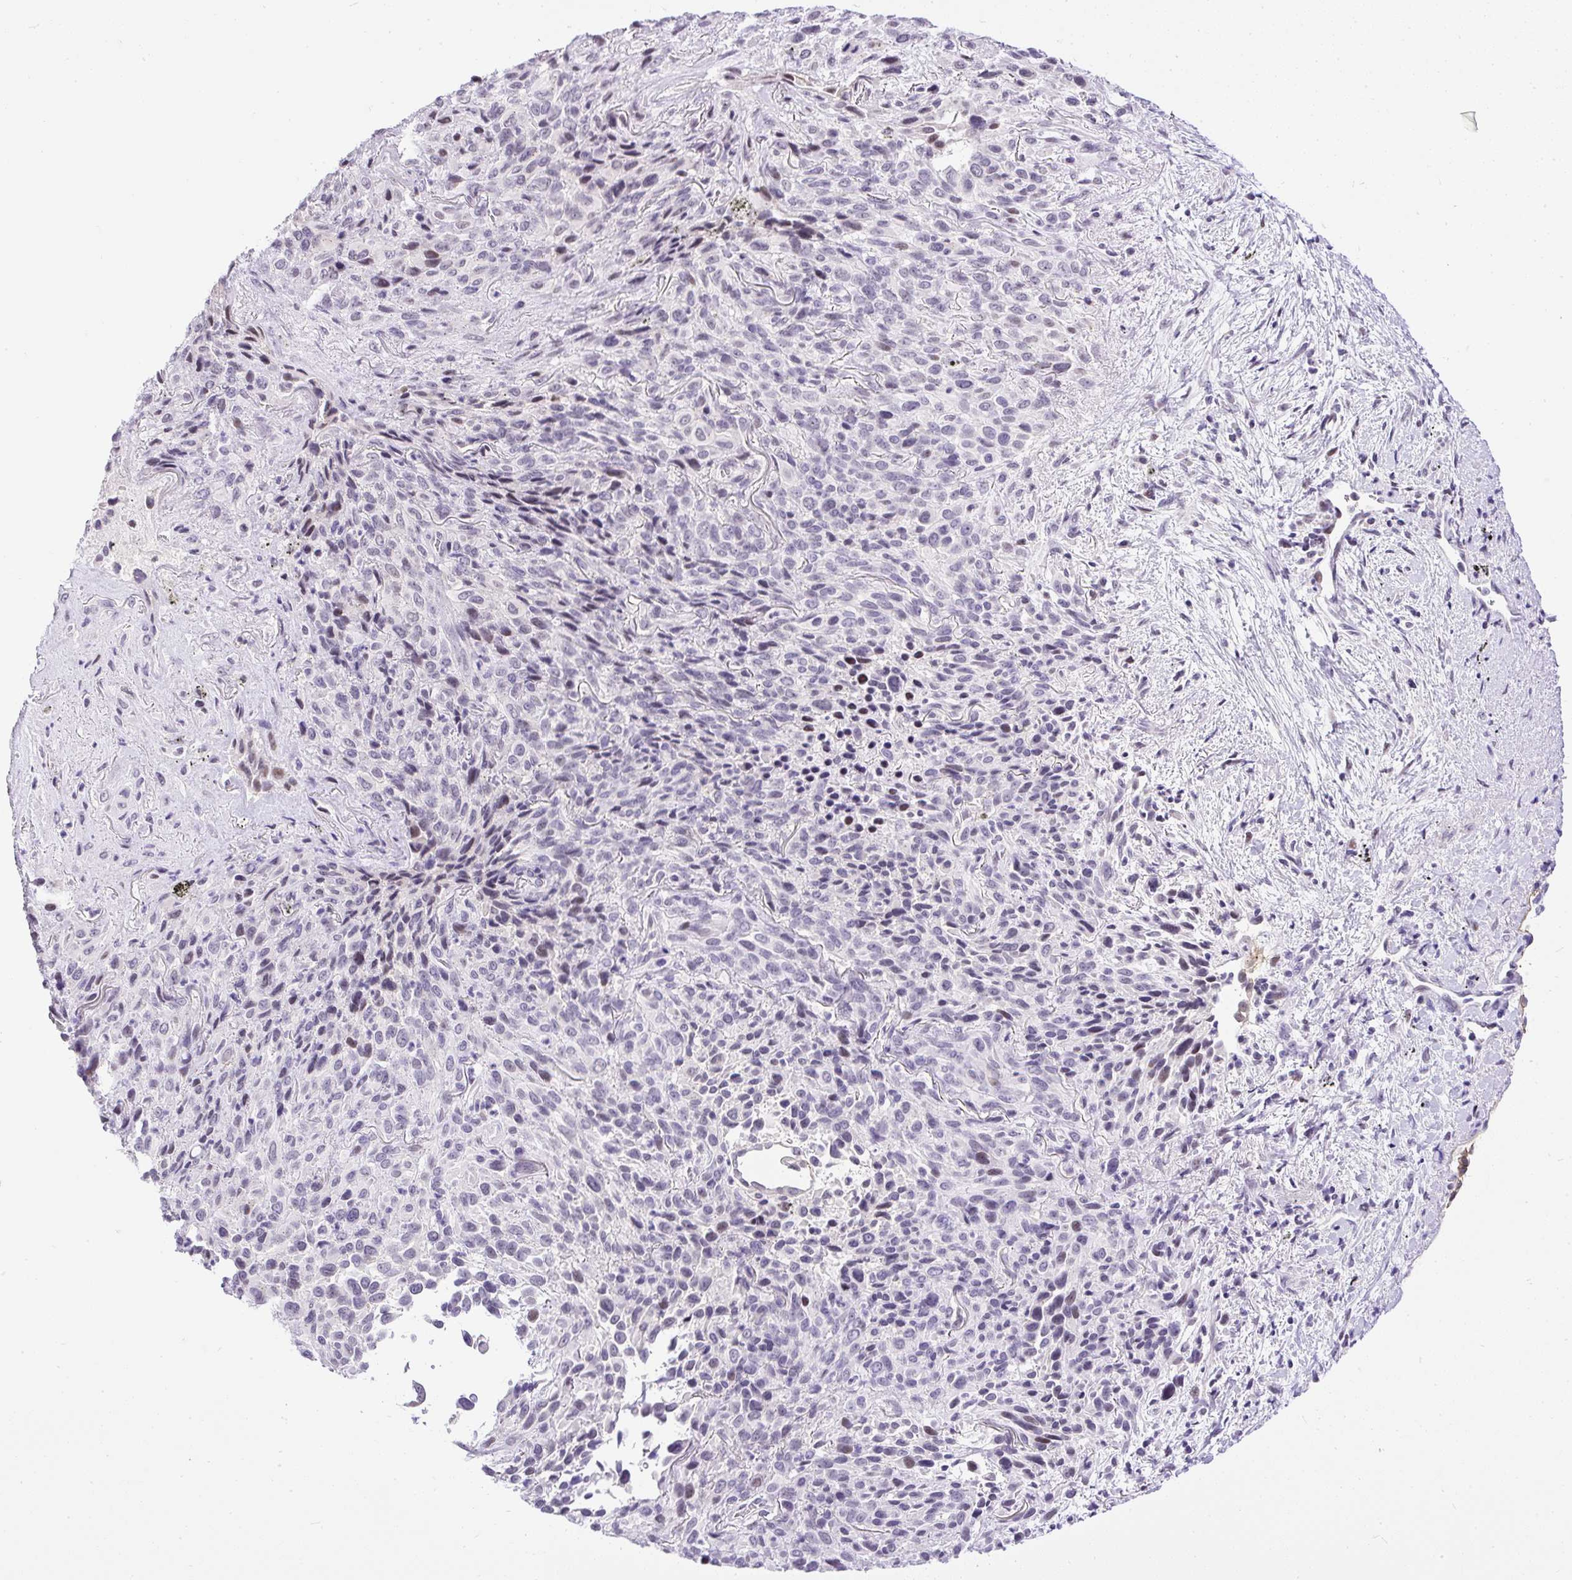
{"staining": {"intensity": "weak", "quantity": "<25%", "location": "nuclear"}, "tissue": "melanoma", "cell_type": "Tumor cells", "image_type": "cancer", "snomed": [{"axis": "morphology", "description": "Malignant melanoma, Metastatic site"}, {"axis": "topography", "description": "Lung"}], "caption": "The immunohistochemistry histopathology image has no significant staining in tumor cells of malignant melanoma (metastatic site) tissue.", "gene": "WNT10B", "patient": {"sex": "male", "age": 48}}